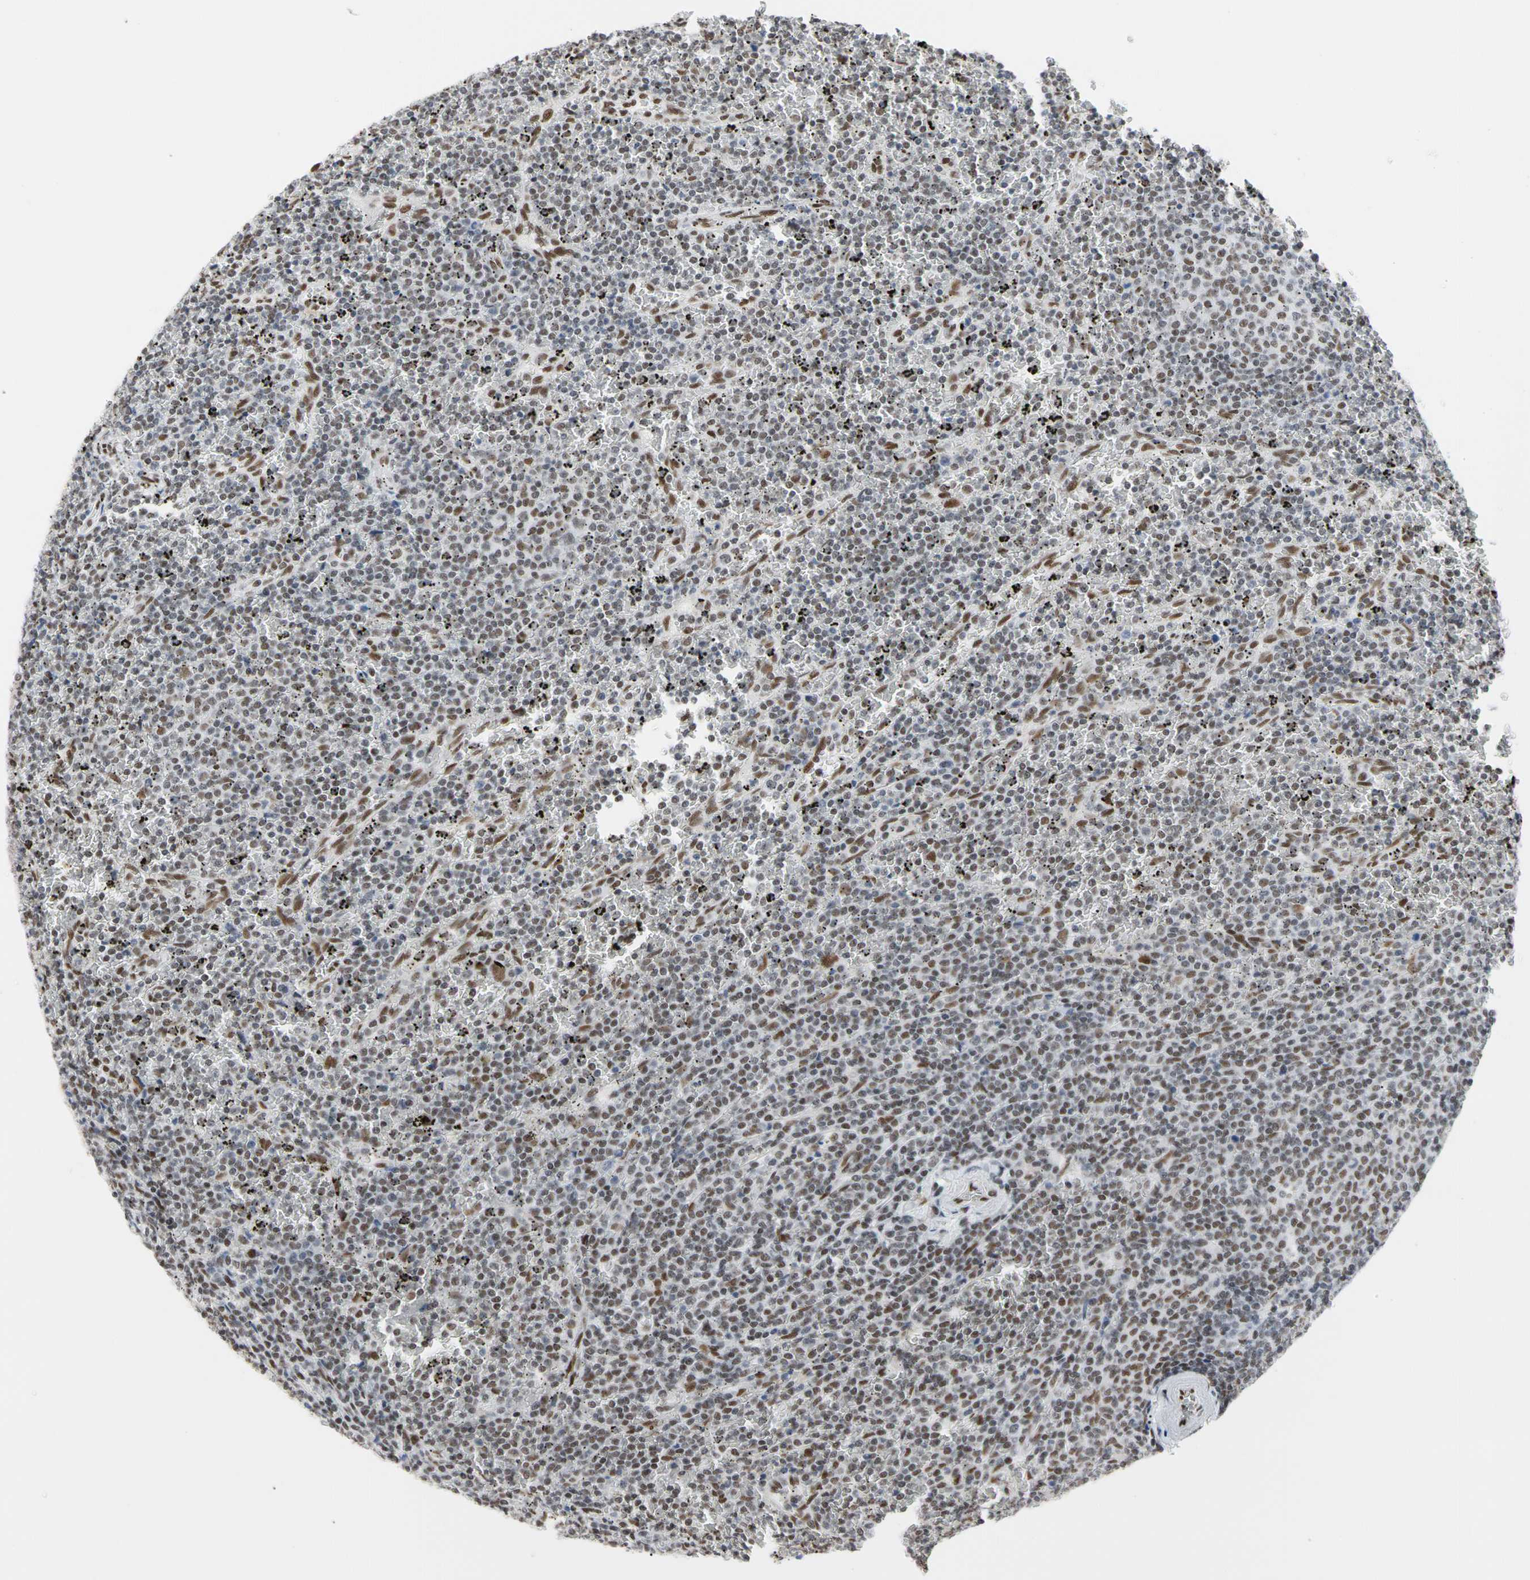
{"staining": {"intensity": "moderate", "quantity": "25%-75%", "location": "nuclear"}, "tissue": "lymphoma", "cell_type": "Tumor cells", "image_type": "cancer", "snomed": [{"axis": "morphology", "description": "Malignant lymphoma, non-Hodgkin's type, Low grade"}, {"axis": "topography", "description": "Spleen"}], "caption": "Protein analysis of malignant lymphoma, non-Hodgkin's type (low-grade) tissue demonstrates moderate nuclear positivity in approximately 25%-75% of tumor cells.", "gene": "FAM98B", "patient": {"sex": "female", "age": 77}}